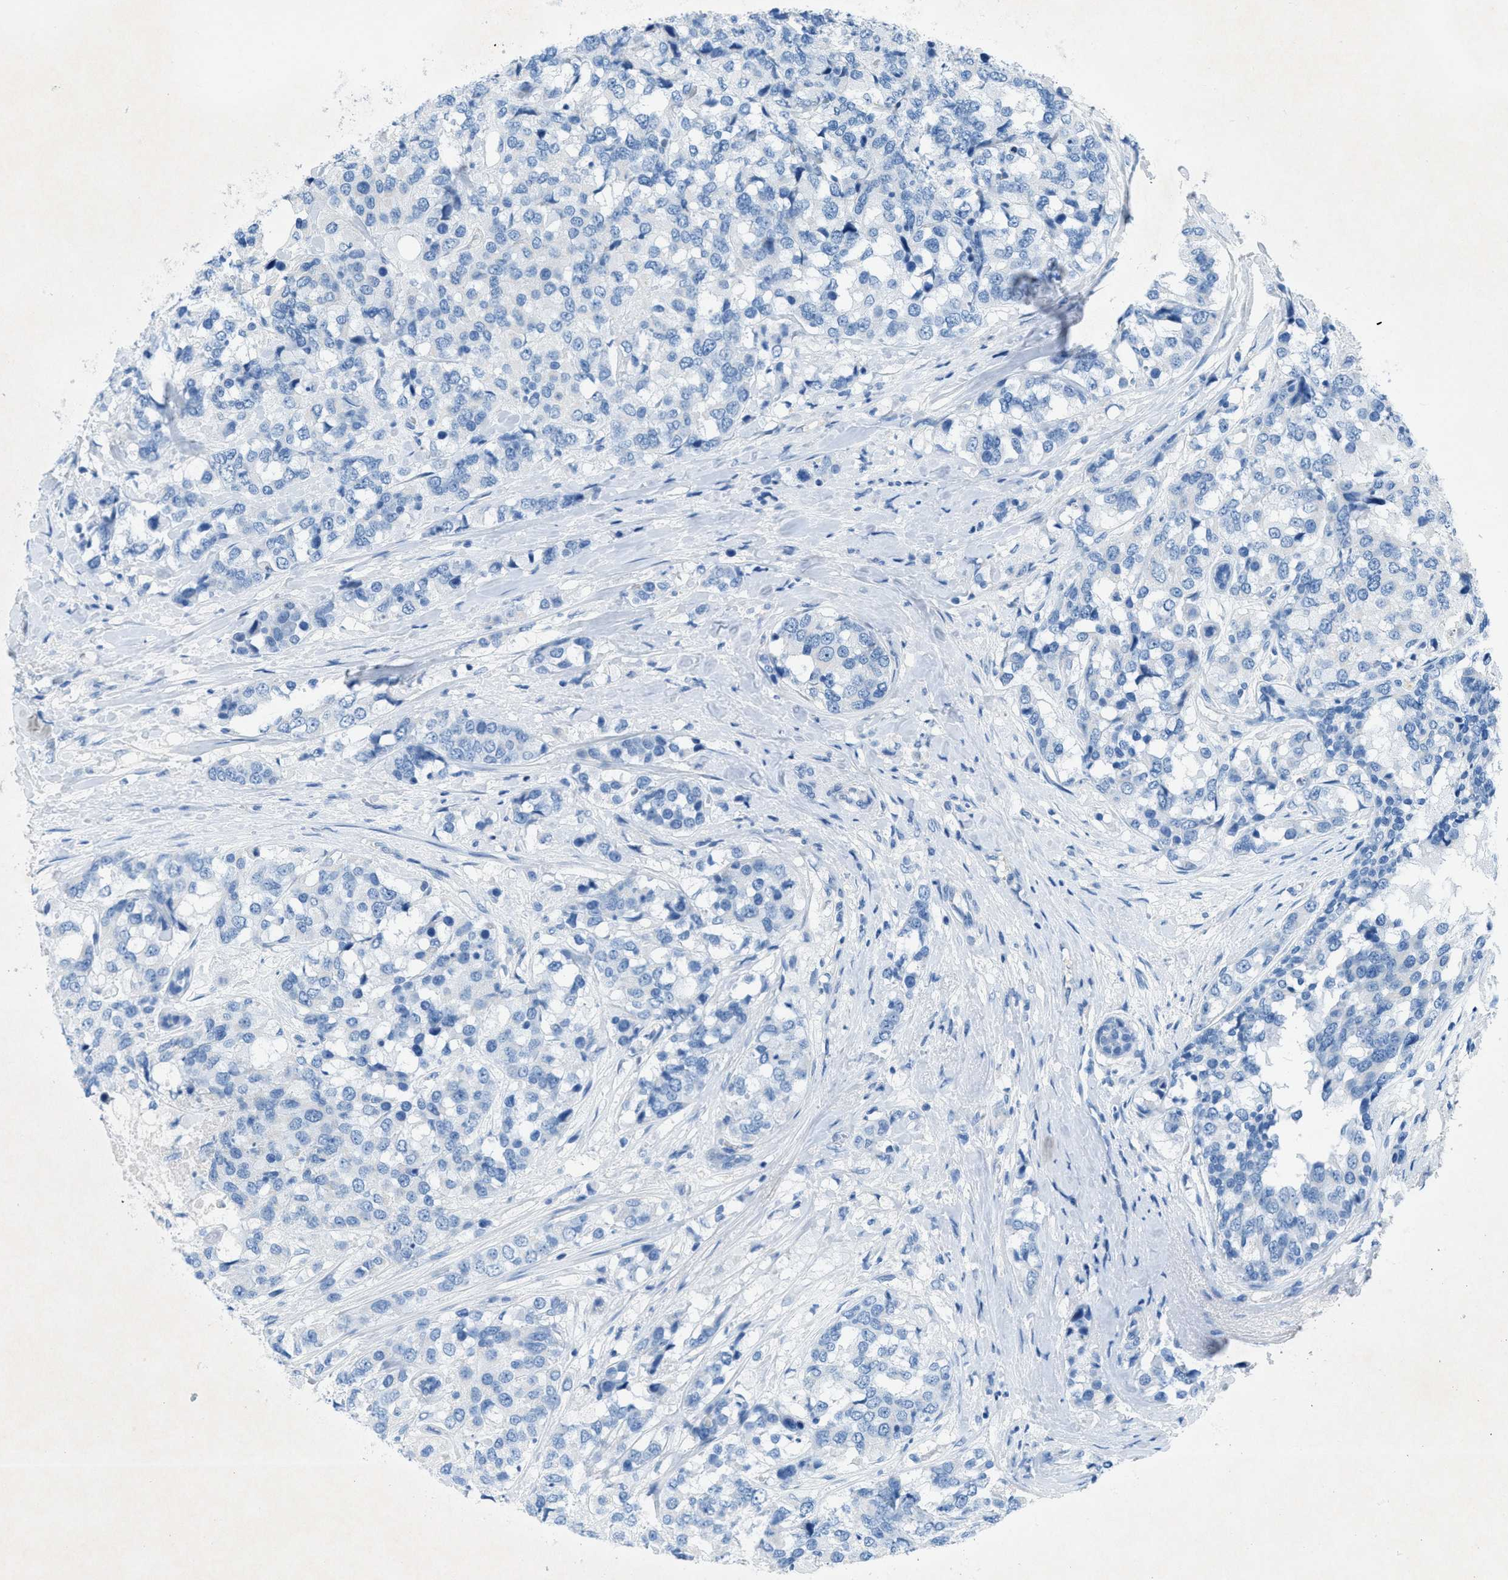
{"staining": {"intensity": "negative", "quantity": "none", "location": "none"}, "tissue": "breast cancer", "cell_type": "Tumor cells", "image_type": "cancer", "snomed": [{"axis": "morphology", "description": "Lobular carcinoma"}, {"axis": "topography", "description": "Breast"}], "caption": "Breast cancer (lobular carcinoma) was stained to show a protein in brown. There is no significant expression in tumor cells. (DAB immunohistochemistry, high magnification).", "gene": "GALNT17", "patient": {"sex": "female", "age": 59}}